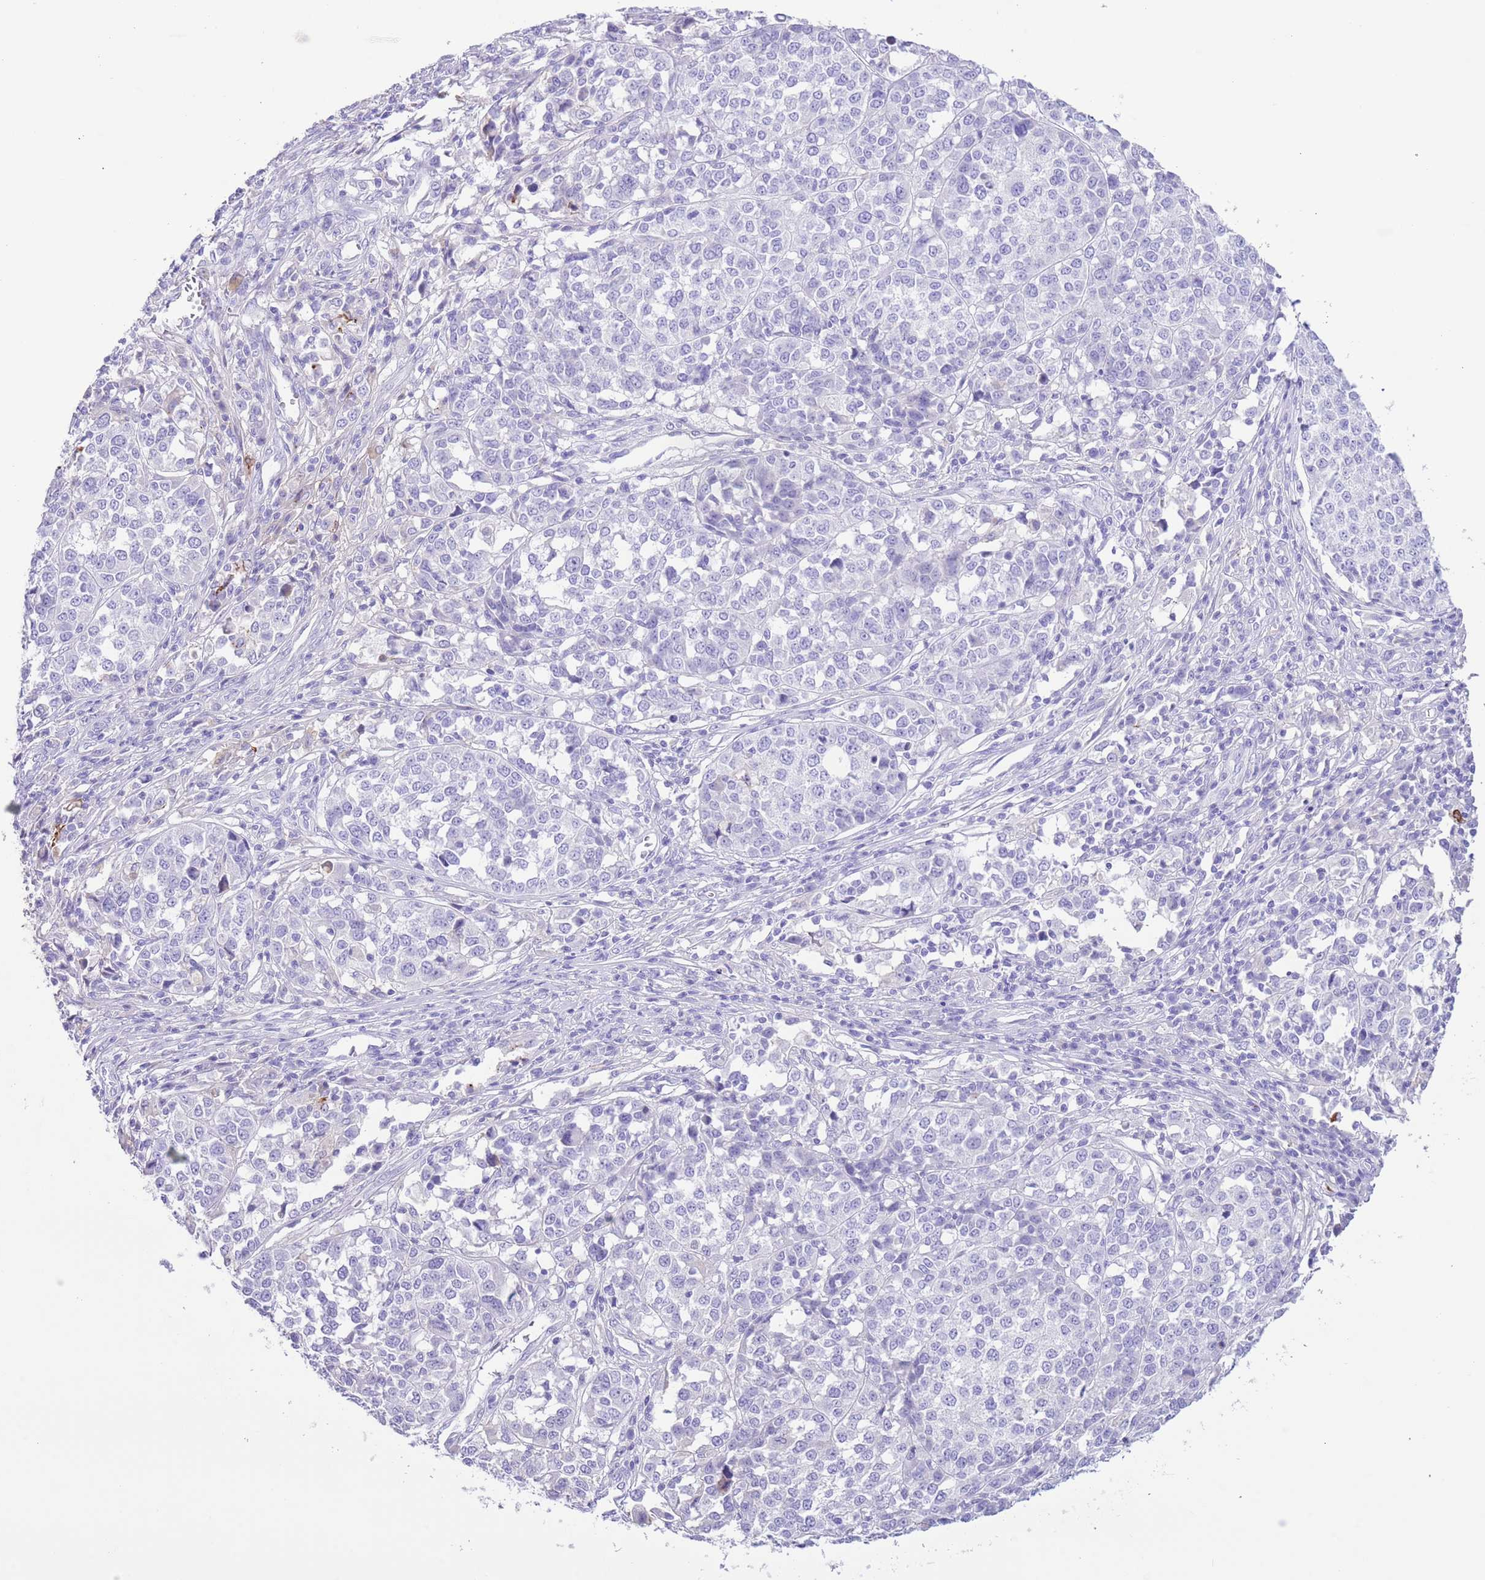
{"staining": {"intensity": "negative", "quantity": "none", "location": "none"}, "tissue": "melanoma", "cell_type": "Tumor cells", "image_type": "cancer", "snomed": [{"axis": "morphology", "description": "Malignant melanoma, Metastatic site"}, {"axis": "topography", "description": "Lymph node"}], "caption": "The photomicrograph demonstrates no staining of tumor cells in melanoma.", "gene": "IGF1", "patient": {"sex": "male", "age": 44}}